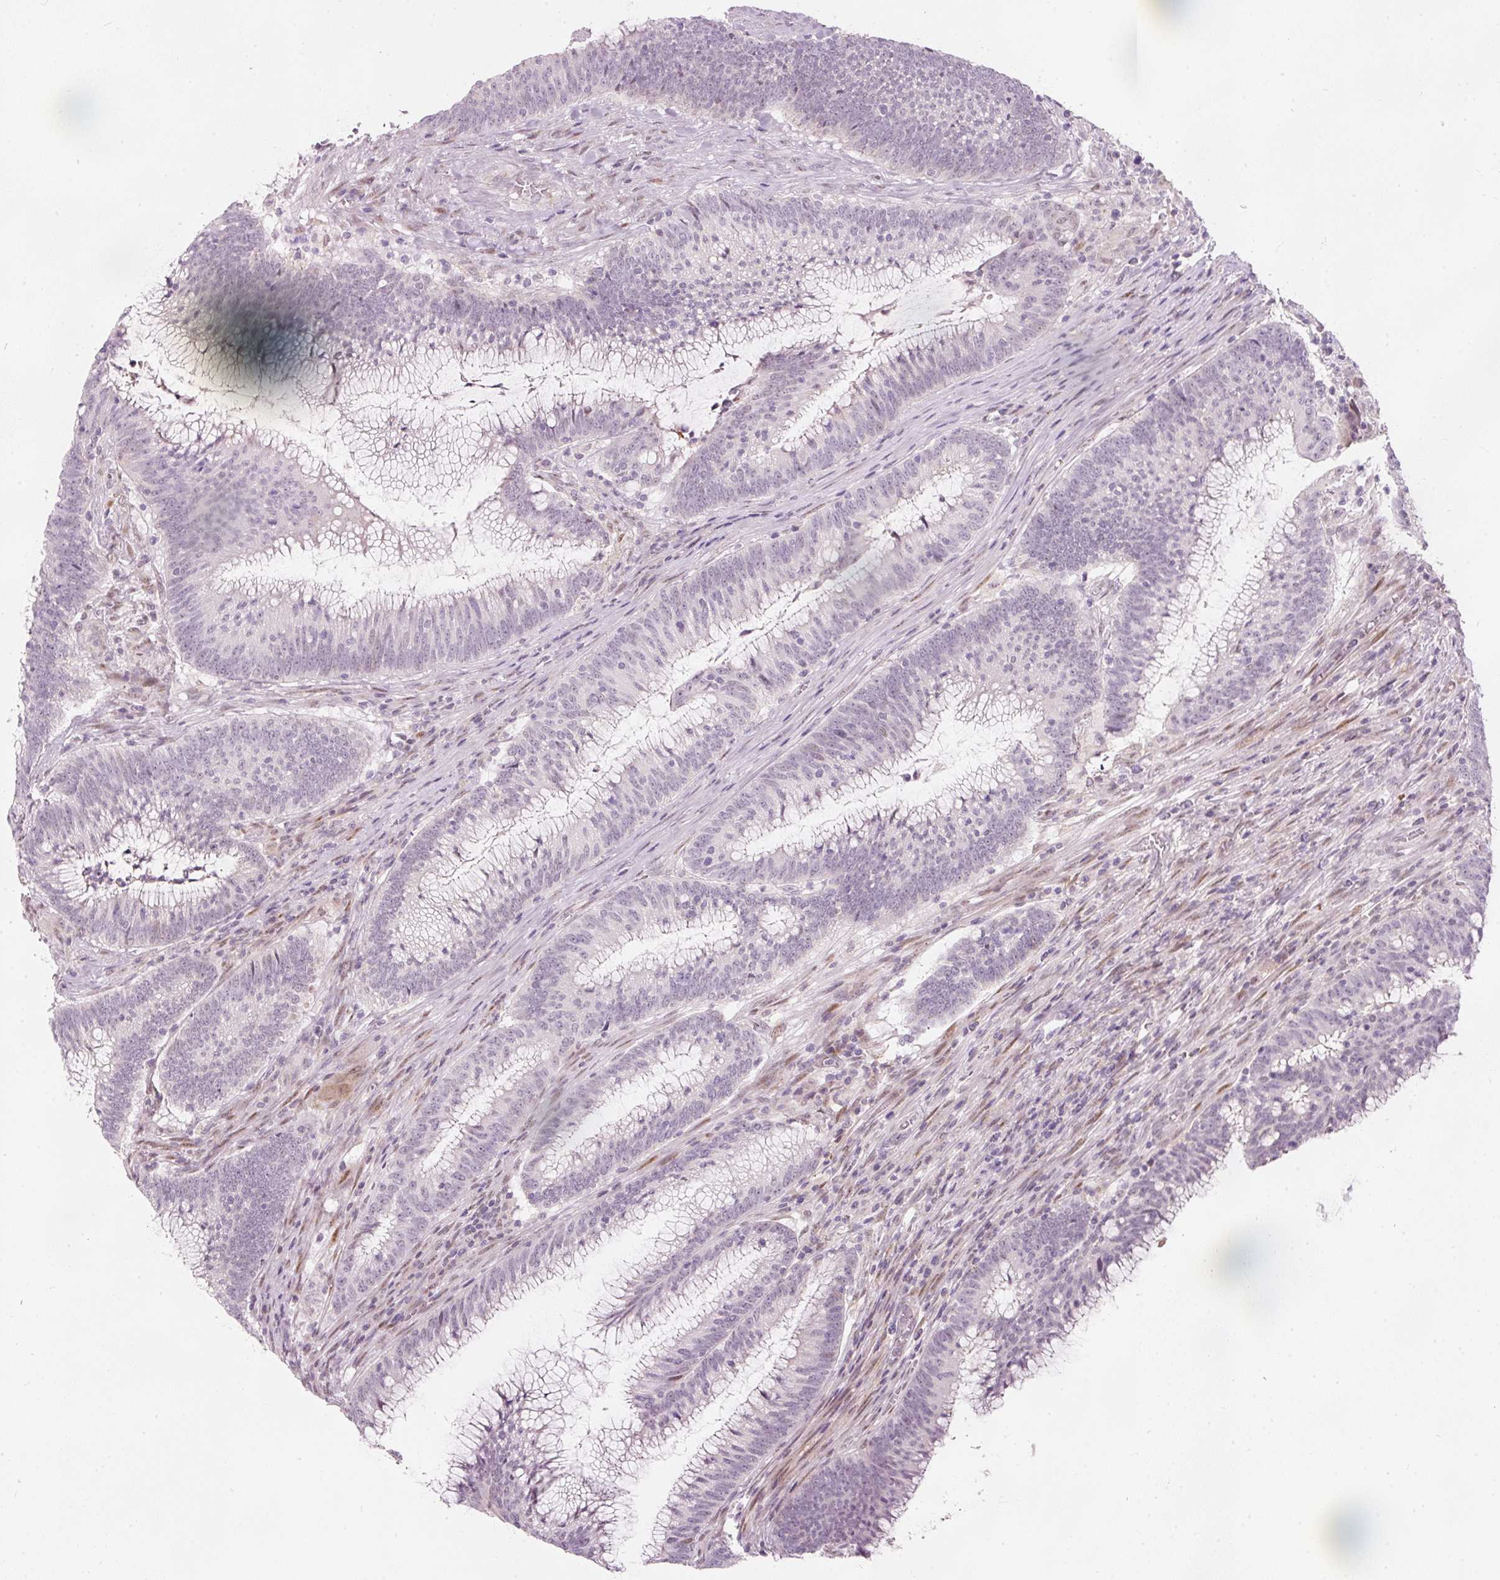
{"staining": {"intensity": "negative", "quantity": "none", "location": "none"}, "tissue": "colorectal cancer", "cell_type": "Tumor cells", "image_type": "cancer", "snomed": [{"axis": "morphology", "description": "Adenocarcinoma, NOS"}, {"axis": "topography", "description": "Rectum"}], "caption": "This is a image of immunohistochemistry (IHC) staining of colorectal adenocarcinoma, which shows no staining in tumor cells.", "gene": "RNF39", "patient": {"sex": "female", "age": 77}}